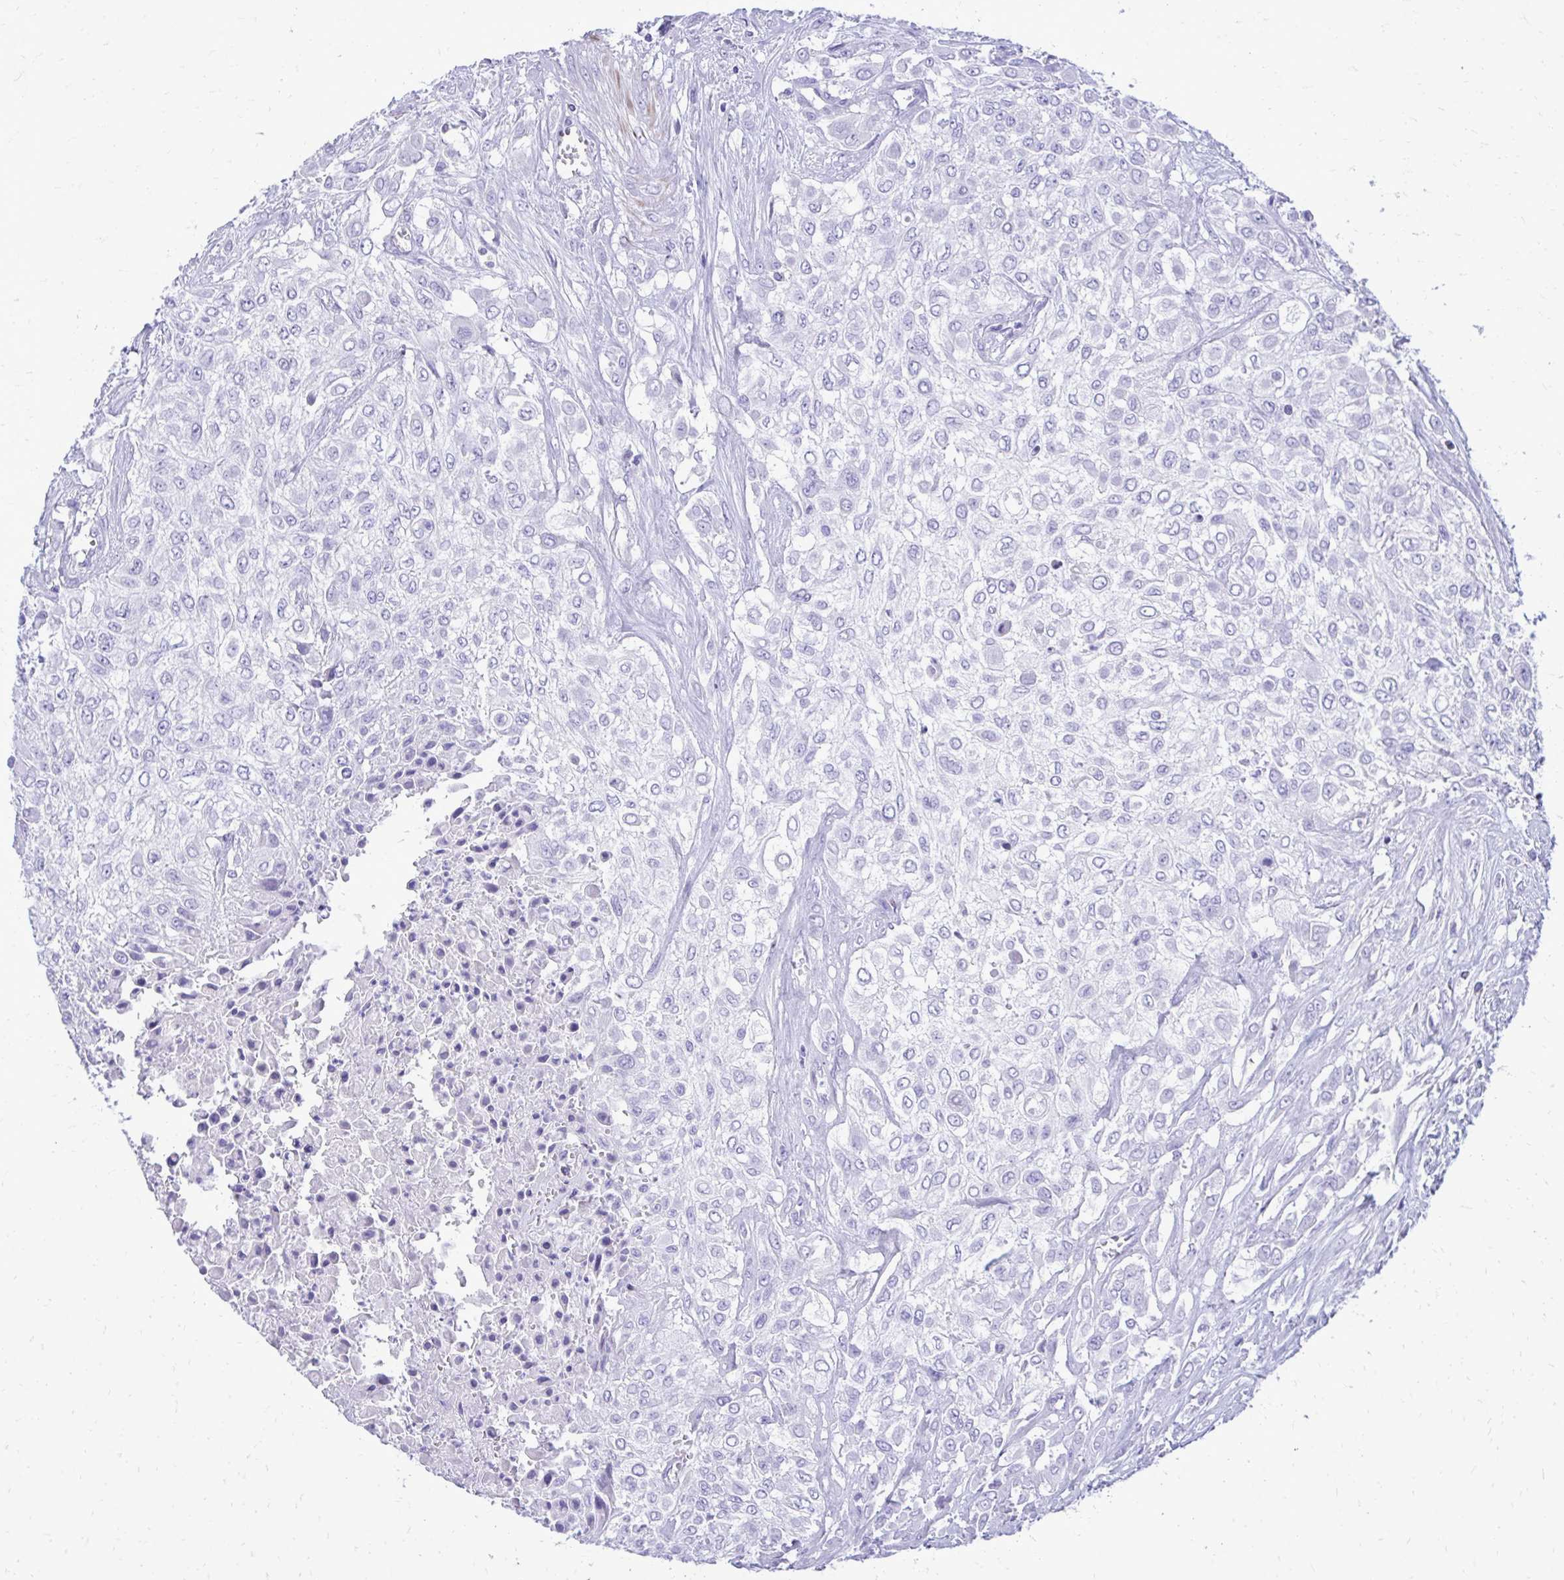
{"staining": {"intensity": "negative", "quantity": "none", "location": "none"}, "tissue": "urothelial cancer", "cell_type": "Tumor cells", "image_type": "cancer", "snomed": [{"axis": "morphology", "description": "Urothelial carcinoma, High grade"}, {"axis": "topography", "description": "Urinary bladder"}], "caption": "Immunohistochemical staining of urothelial cancer demonstrates no significant positivity in tumor cells.", "gene": "ANKDD1B", "patient": {"sex": "male", "age": 57}}